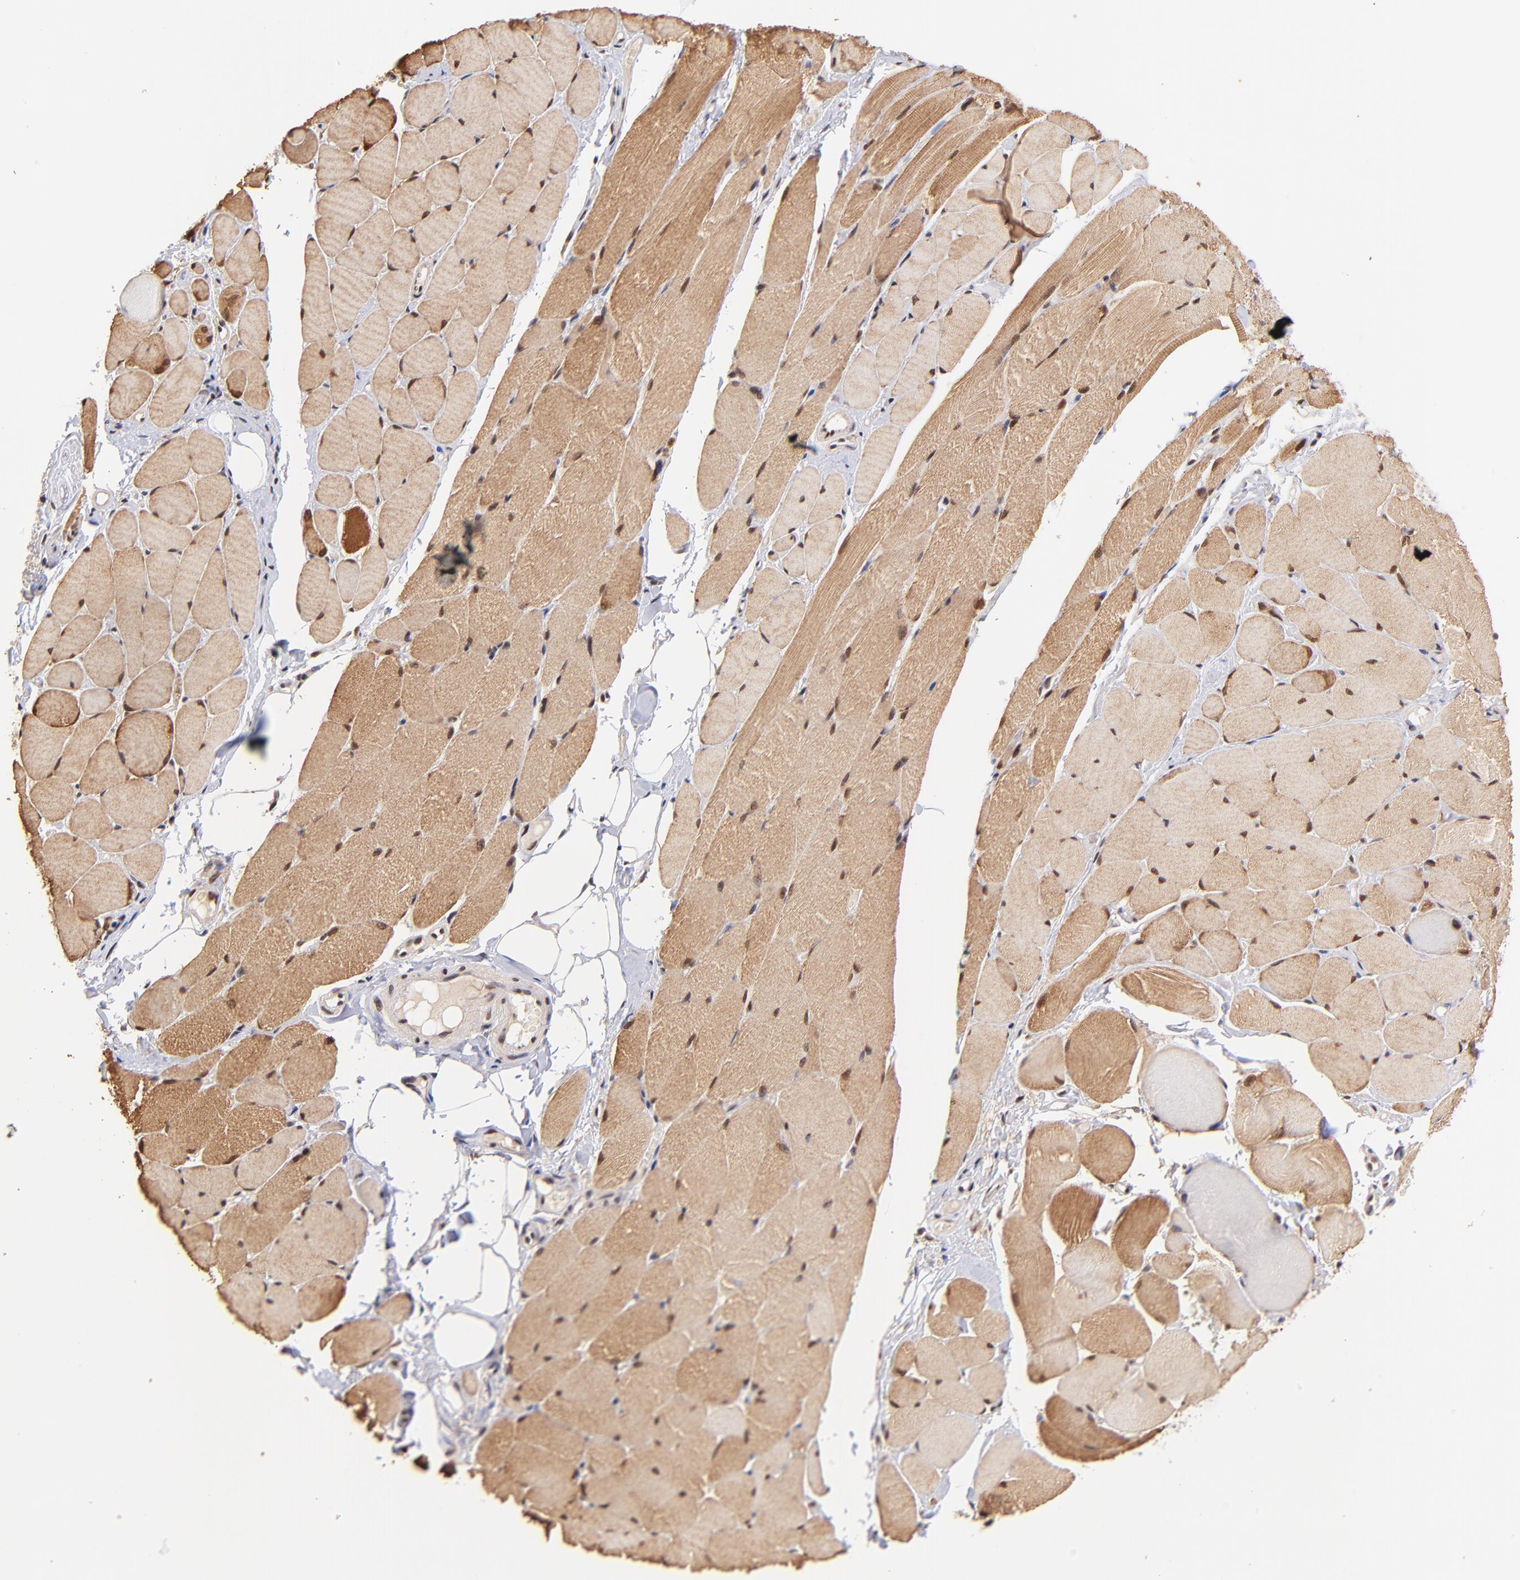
{"staining": {"intensity": "moderate", "quantity": ">75%", "location": "cytoplasmic/membranous,nuclear"}, "tissue": "skeletal muscle", "cell_type": "Myocytes", "image_type": "normal", "snomed": [{"axis": "morphology", "description": "Normal tissue, NOS"}, {"axis": "topography", "description": "Skeletal muscle"}, {"axis": "topography", "description": "Peripheral nerve tissue"}], "caption": "Brown immunohistochemical staining in benign human skeletal muscle demonstrates moderate cytoplasmic/membranous,nuclear expression in approximately >75% of myocytes.", "gene": "WDR25", "patient": {"sex": "female", "age": 84}}